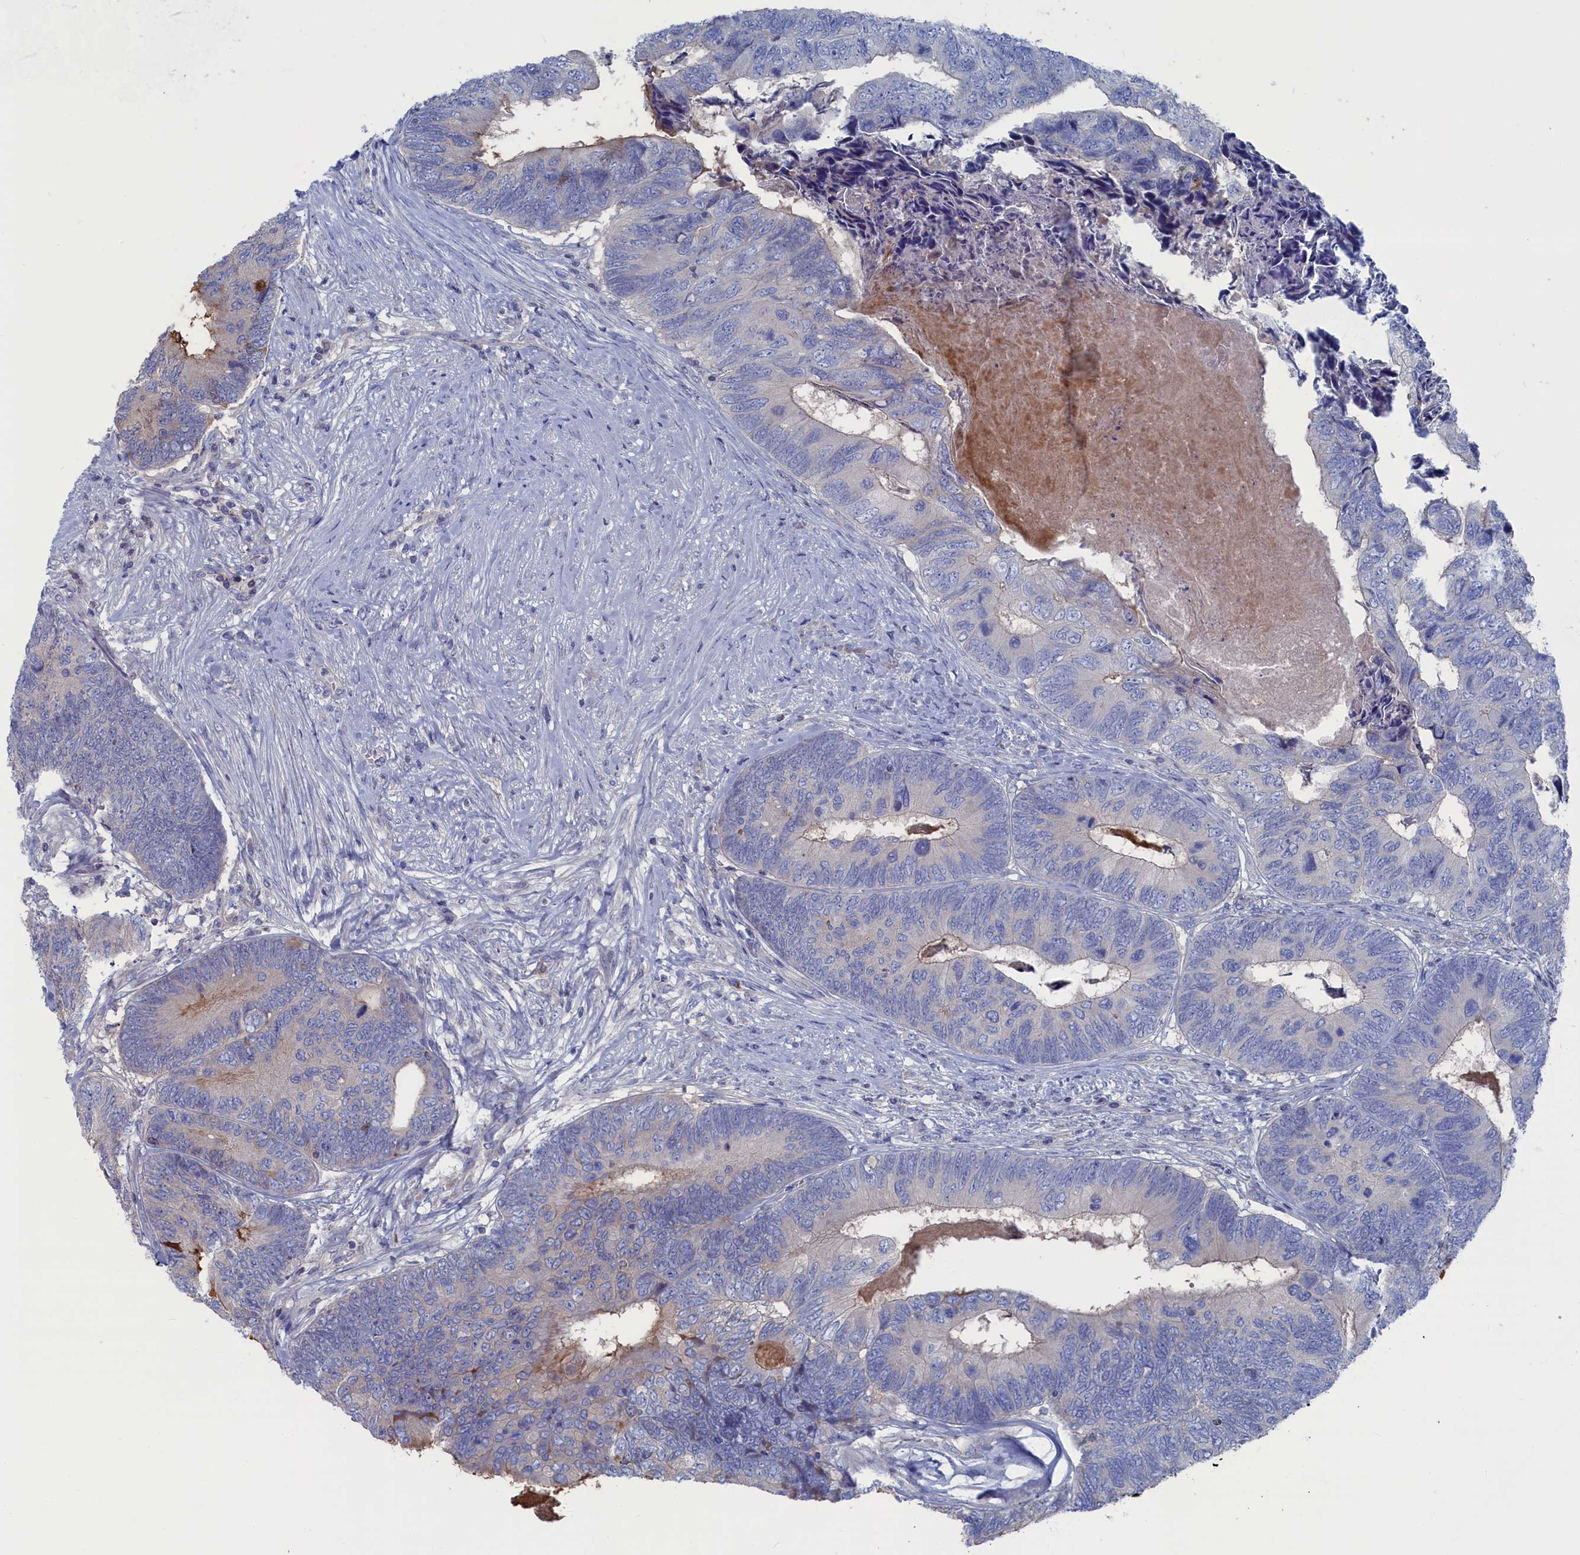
{"staining": {"intensity": "negative", "quantity": "none", "location": "none"}, "tissue": "colorectal cancer", "cell_type": "Tumor cells", "image_type": "cancer", "snomed": [{"axis": "morphology", "description": "Adenocarcinoma, NOS"}, {"axis": "topography", "description": "Colon"}], "caption": "A histopathology image of adenocarcinoma (colorectal) stained for a protein exhibits no brown staining in tumor cells.", "gene": "CEND1", "patient": {"sex": "female", "age": 67}}